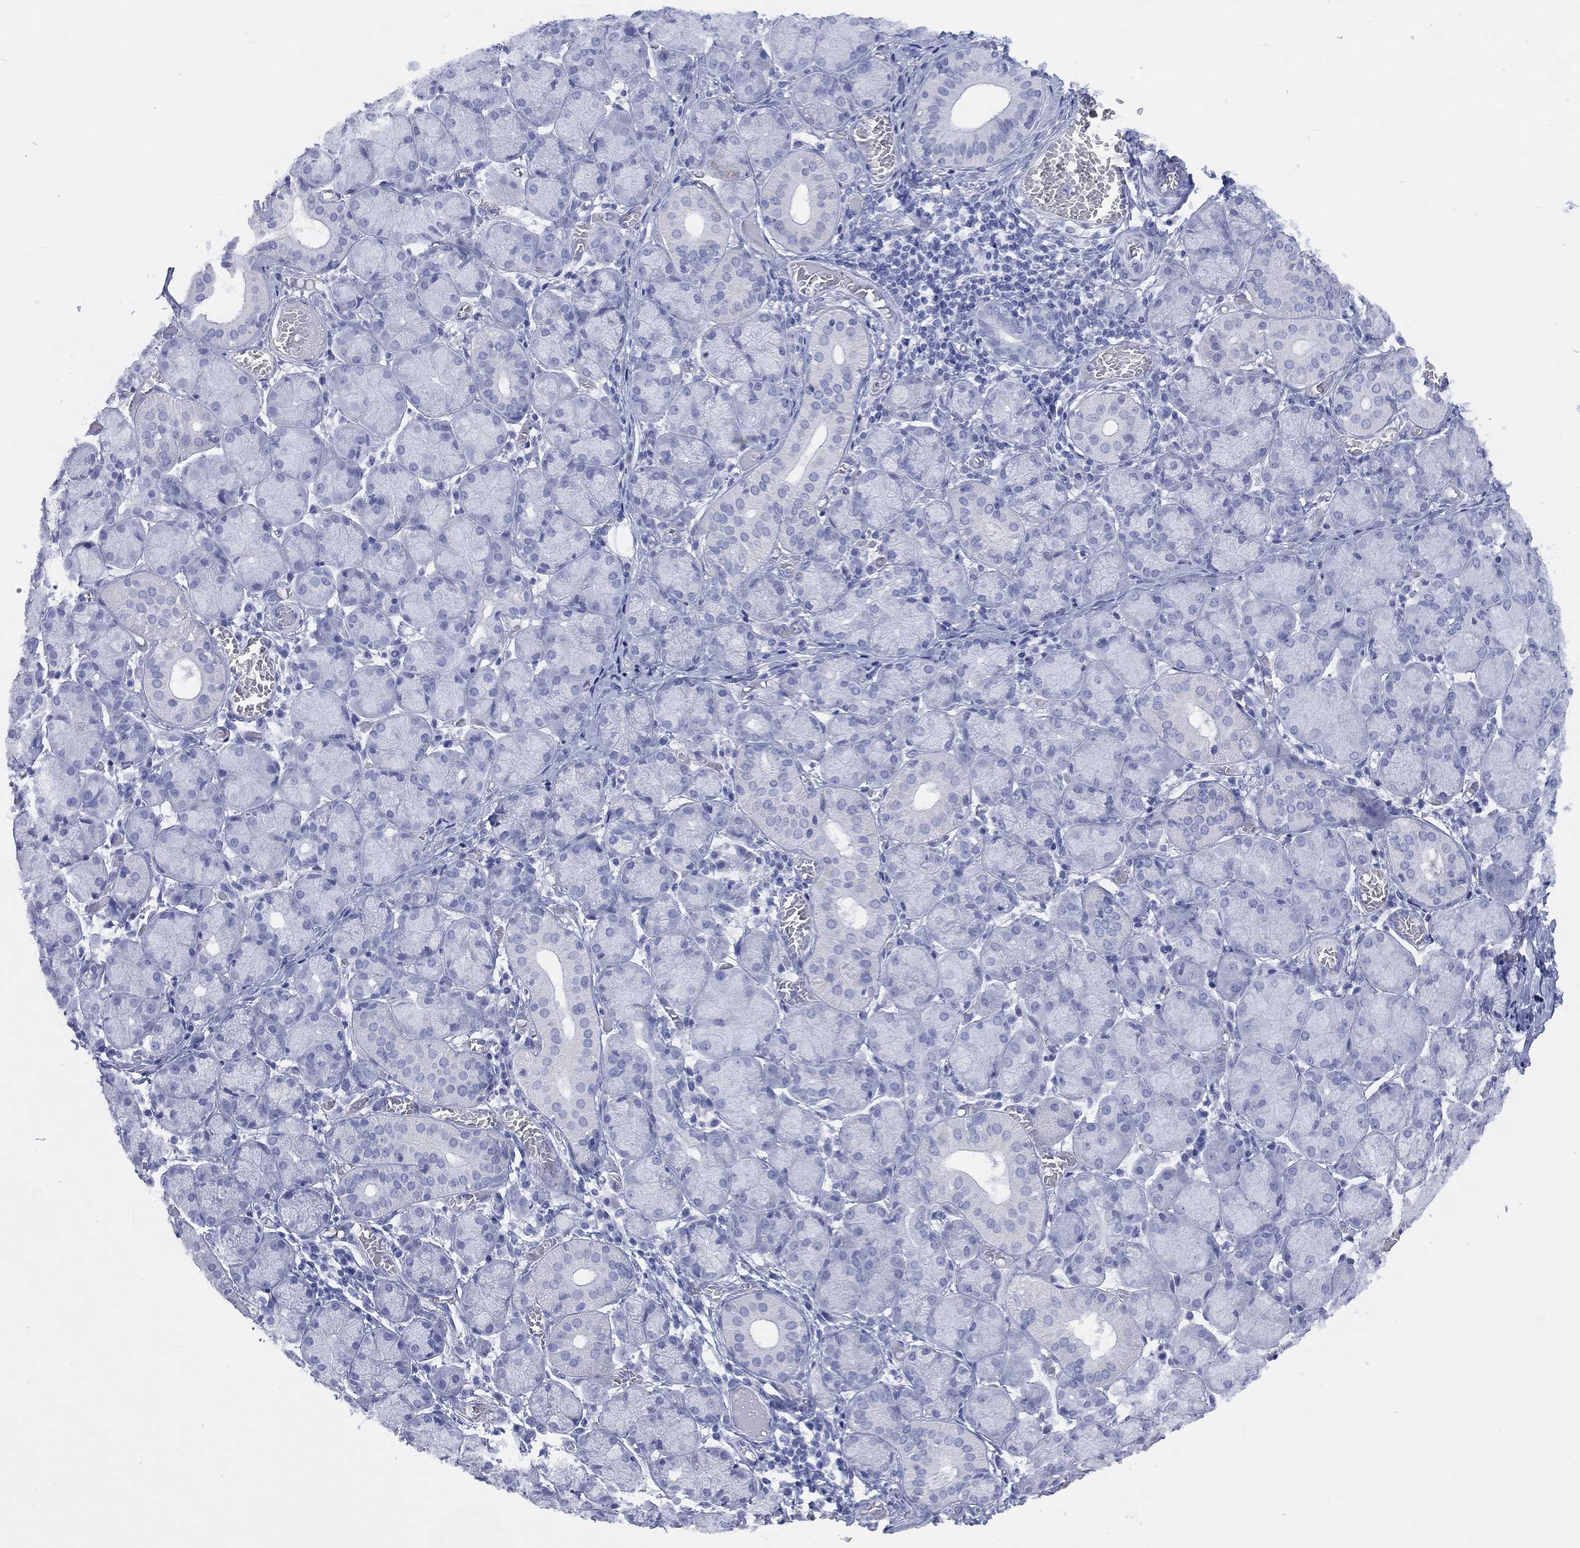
{"staining": {"intensity": "negative", "quantity": "none", "location": "none"}, "tissue": "salivary gland", "cell_type": "Glandular cells", "image_type": "normal", "snomed": [{"axis": "morphology", "description": "Normal tissue, NOS"}, {"axis": "topography", "description": "Salivary gland"}, {"axis": "topography", "description": "Peripheral nerve tissue"}], "caption": "This is an IHC histopathology image of benign human salivary gland. There is no expression in glandular cells.", "gene": "ENSG00000285953", "patient": {"sex": "female", "age": 24}}